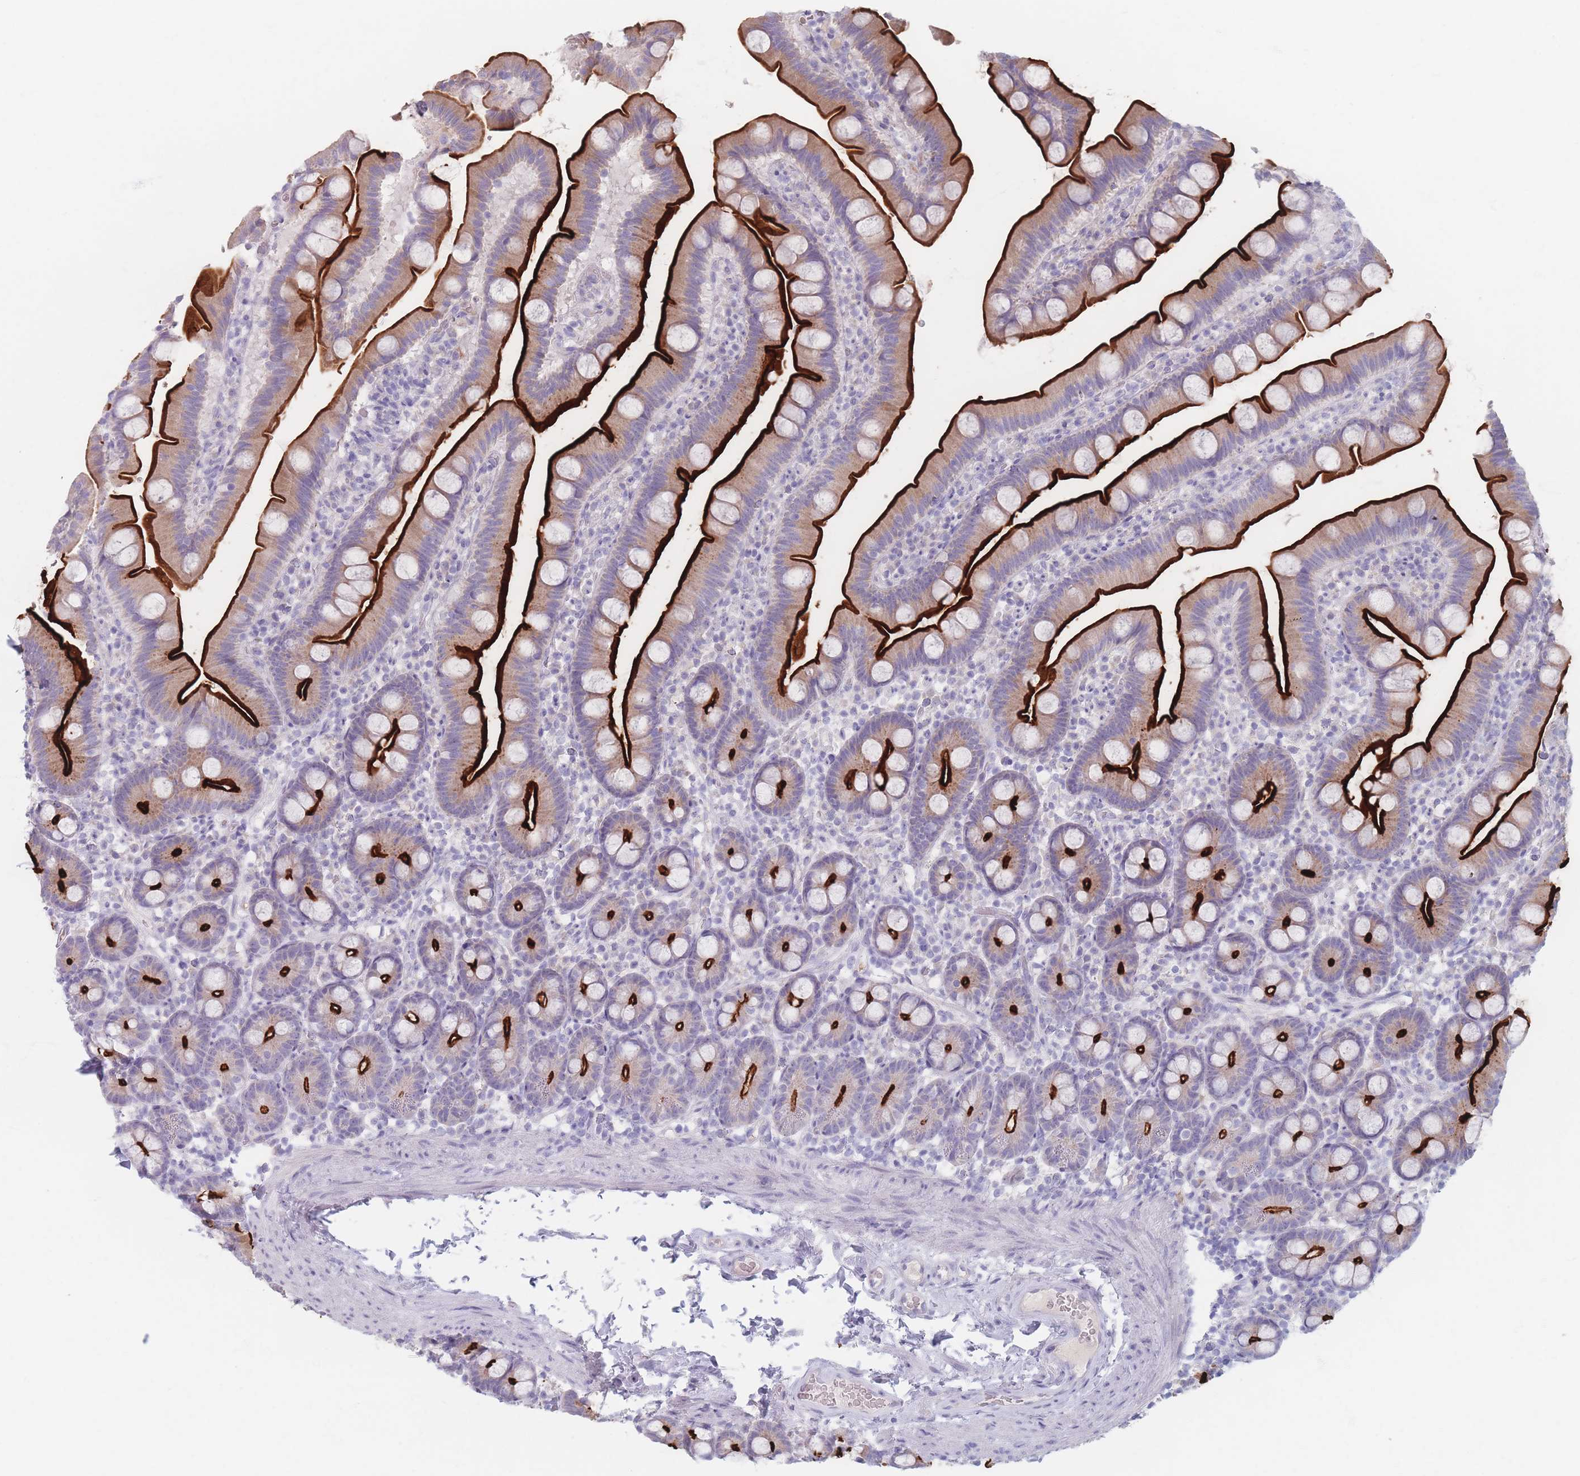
{"staining": {"intensity": "strong", "quantity": ">75%", "location": "cytoplasmic/membranous"}, "tissue": "small intestine", "cell_type": "Glandular cells", "image_type": "normal", "snomed": [{"axis": "morphology", "description": "Normal tissue, NOS"}, {"axis": "topography", "description": "Small intestine"}], "caption": "Strong cytoplasmic/membranous expression for a protein is seen in about >75% of glandular cells of benign small intestine using IHC.", "gene": "PIGM", "patient": {"sex": "female", "age": 68}}